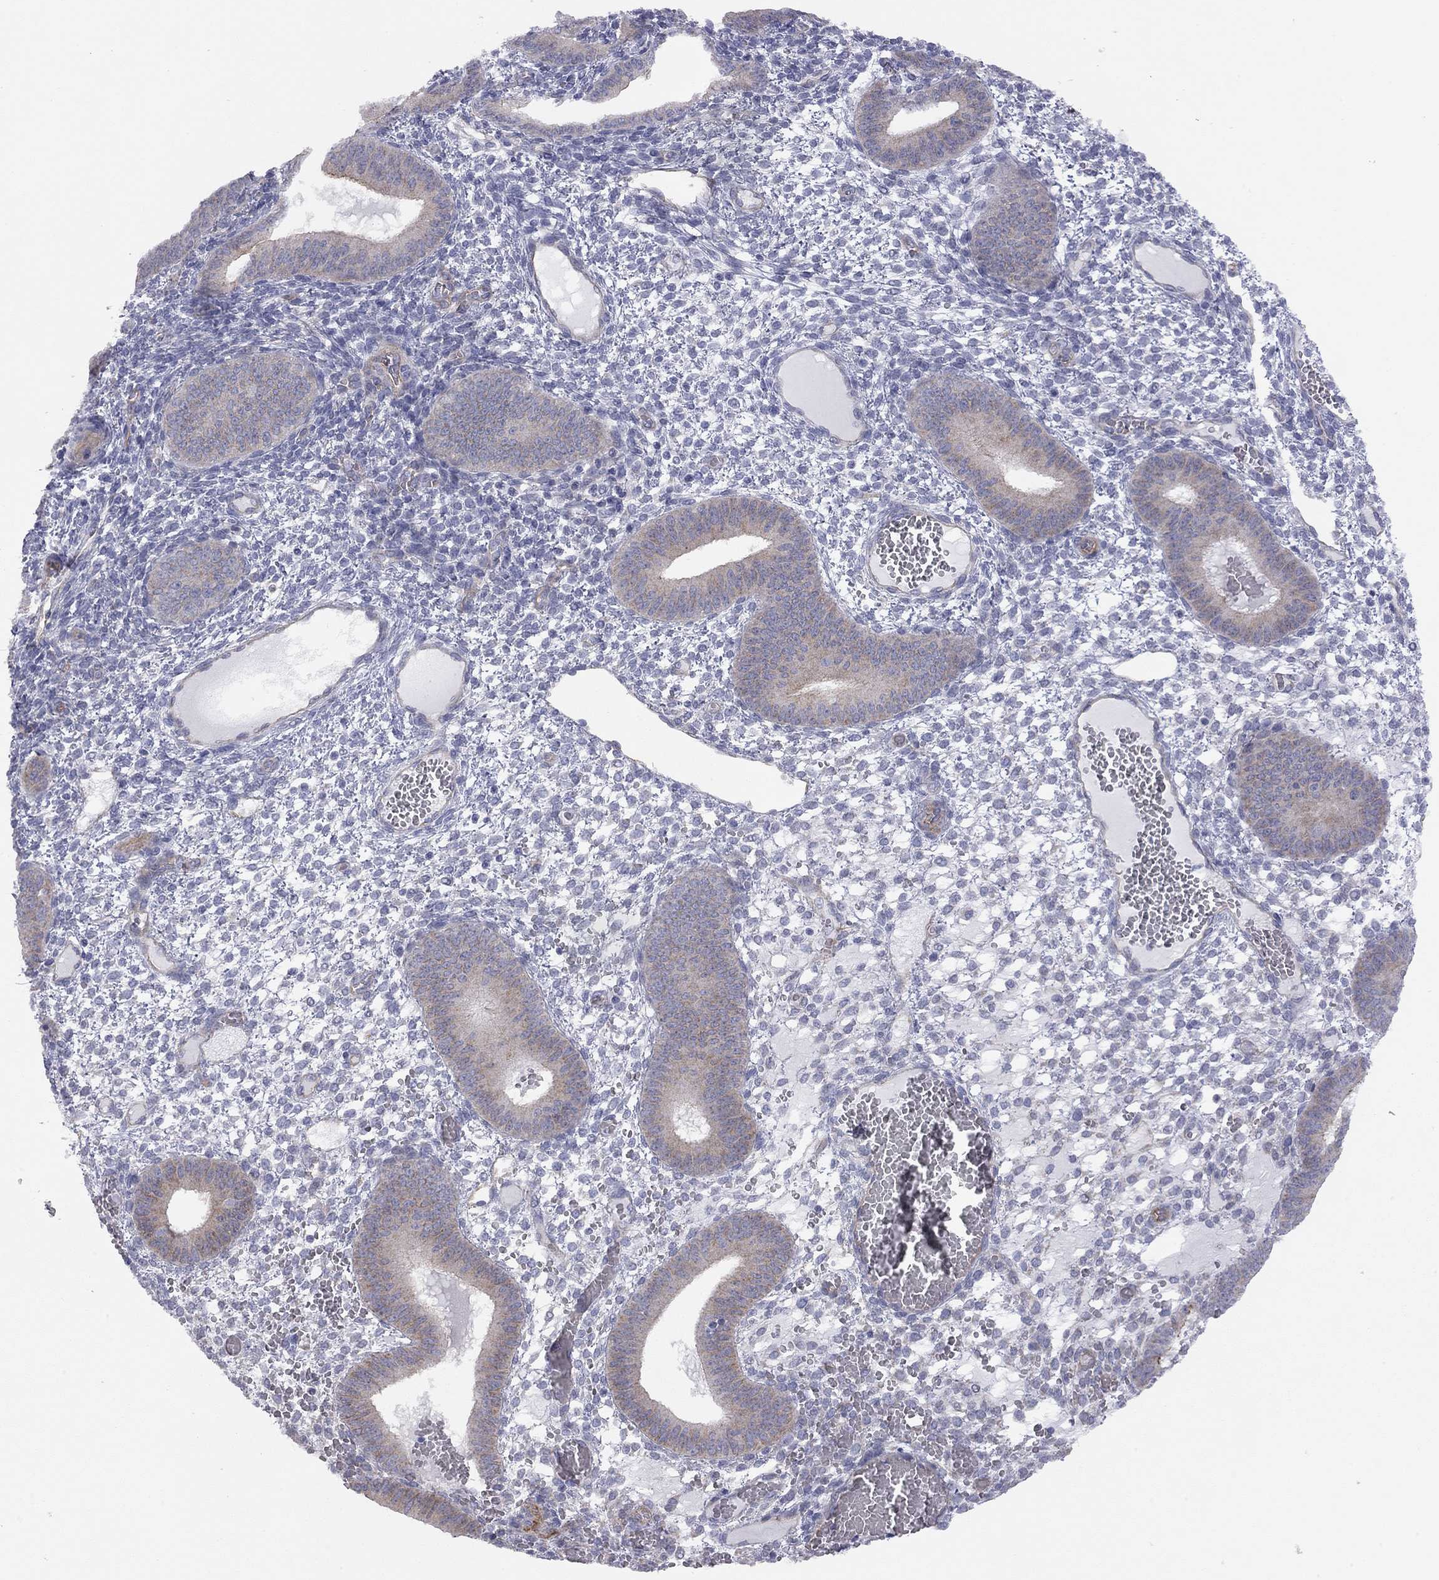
{"staining": {"intensity": "negative", "quantity": "none", "location": "none"}, "tissue": "endometrium", "cell_type": "Cells in endometrial stroma", "image_type": "normal", "snomed": [{"axis": "morphology", "description": "Normal tissue, NOS"}, {"axis": "topography", "description": "Endometrium"}], "caption": "This is an IHC image of normal human endometrium. There is no positivity in cells in endometrial stroma.", "gene": "GPRC5B", "patient": {"sex": "female", "age": 42}}